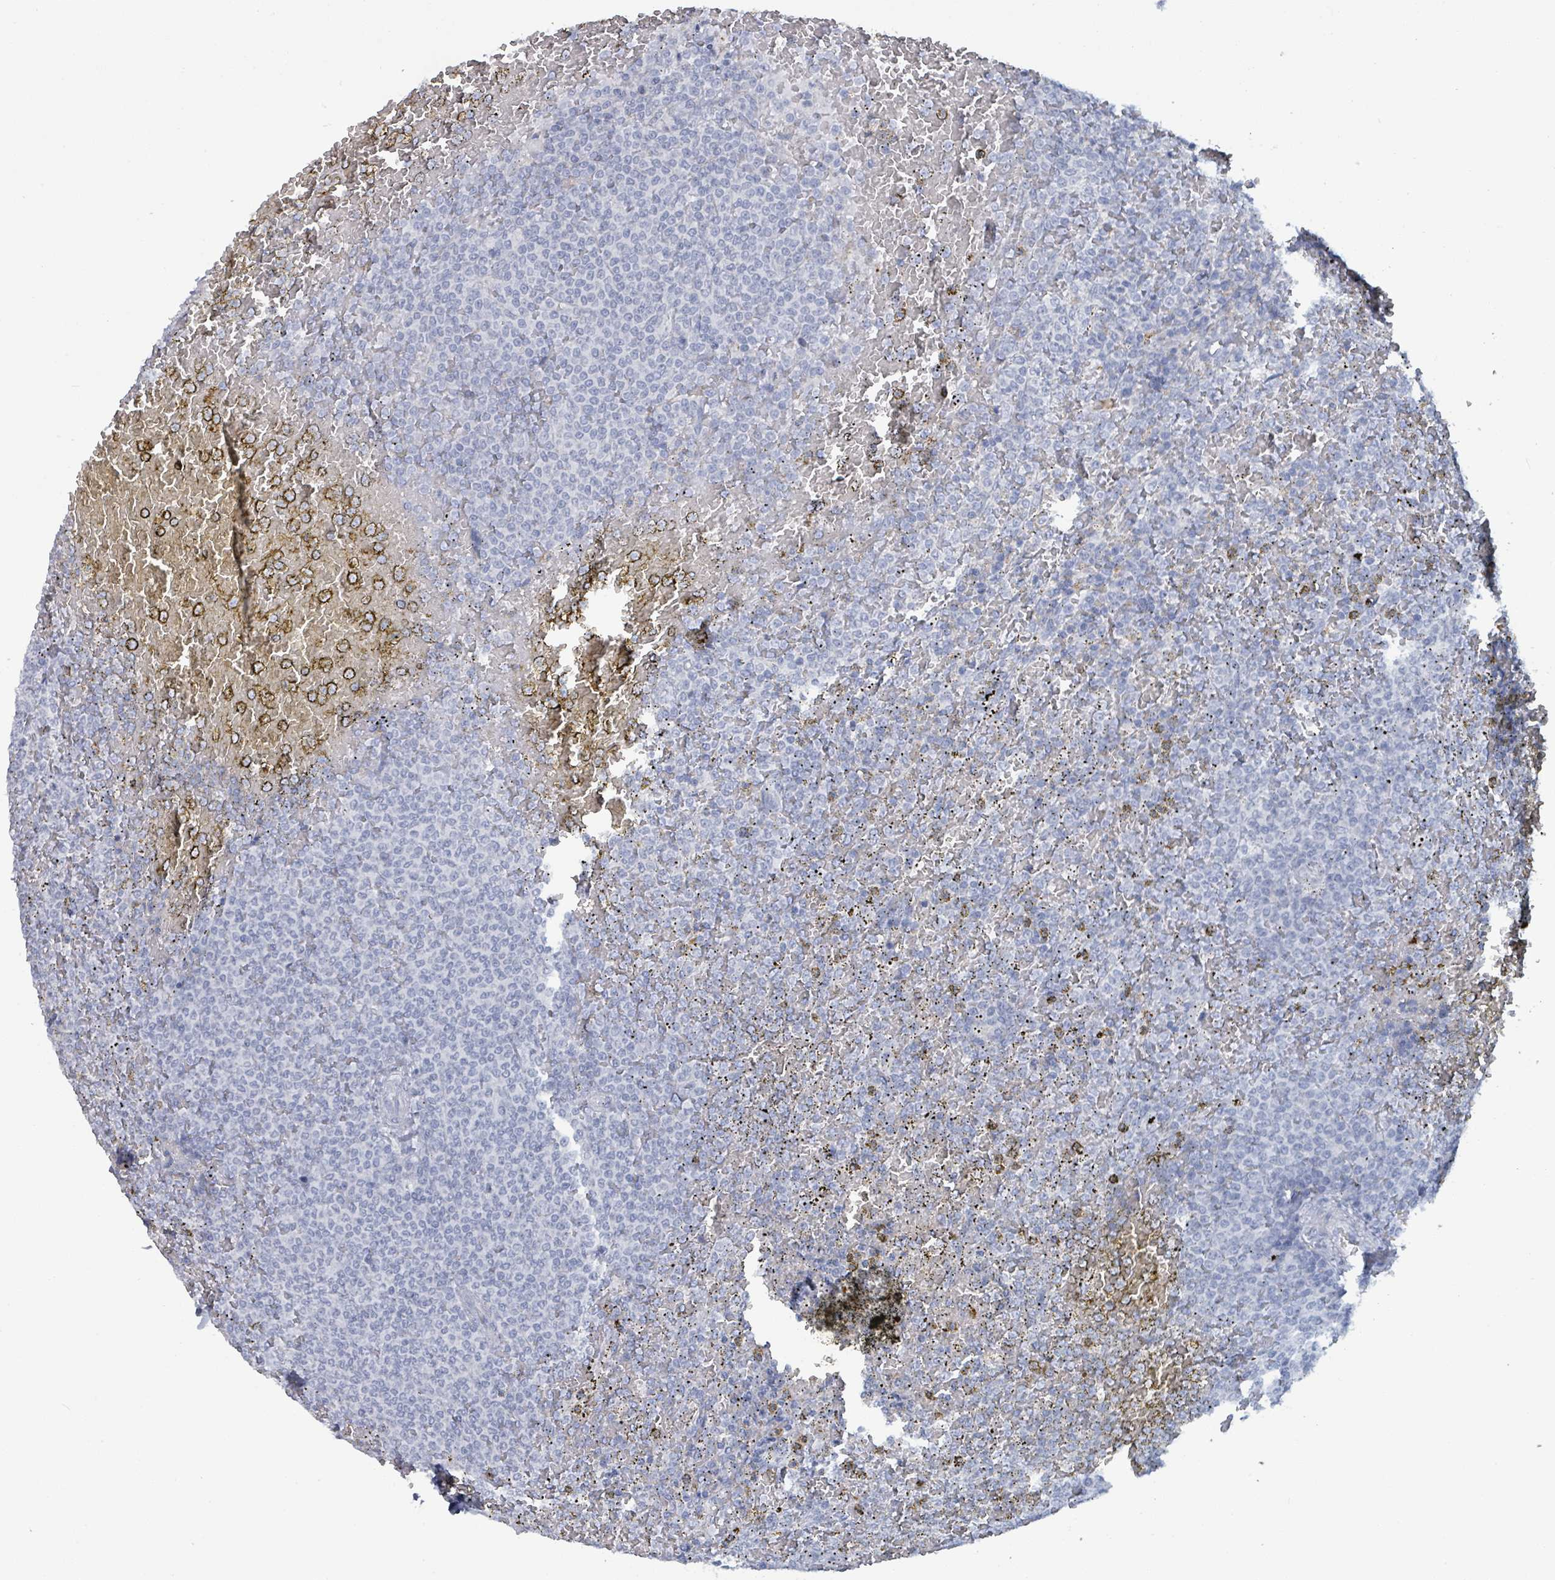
{"staining": {"intensity": "negative", "quantity": "none", "location": "none"}, "tissue": "lymphoma", "cell_type": "Tumor cells", "image_type": "cancer", "snomed": [{"axis": "morphology", "description": "Malignant lymphoma, non-Hodgkin's type, Low grade"}, {"axis": "topography", "description": "Spleen"}], "caption": "Low-grade malignant lymphoma, non-Hodgkin's type stained for a protein using immunohistochemistry demonstrates no expression tumor cells.", "gene": "VPS13D", "patient": {"sex": "male", "age": 60}}